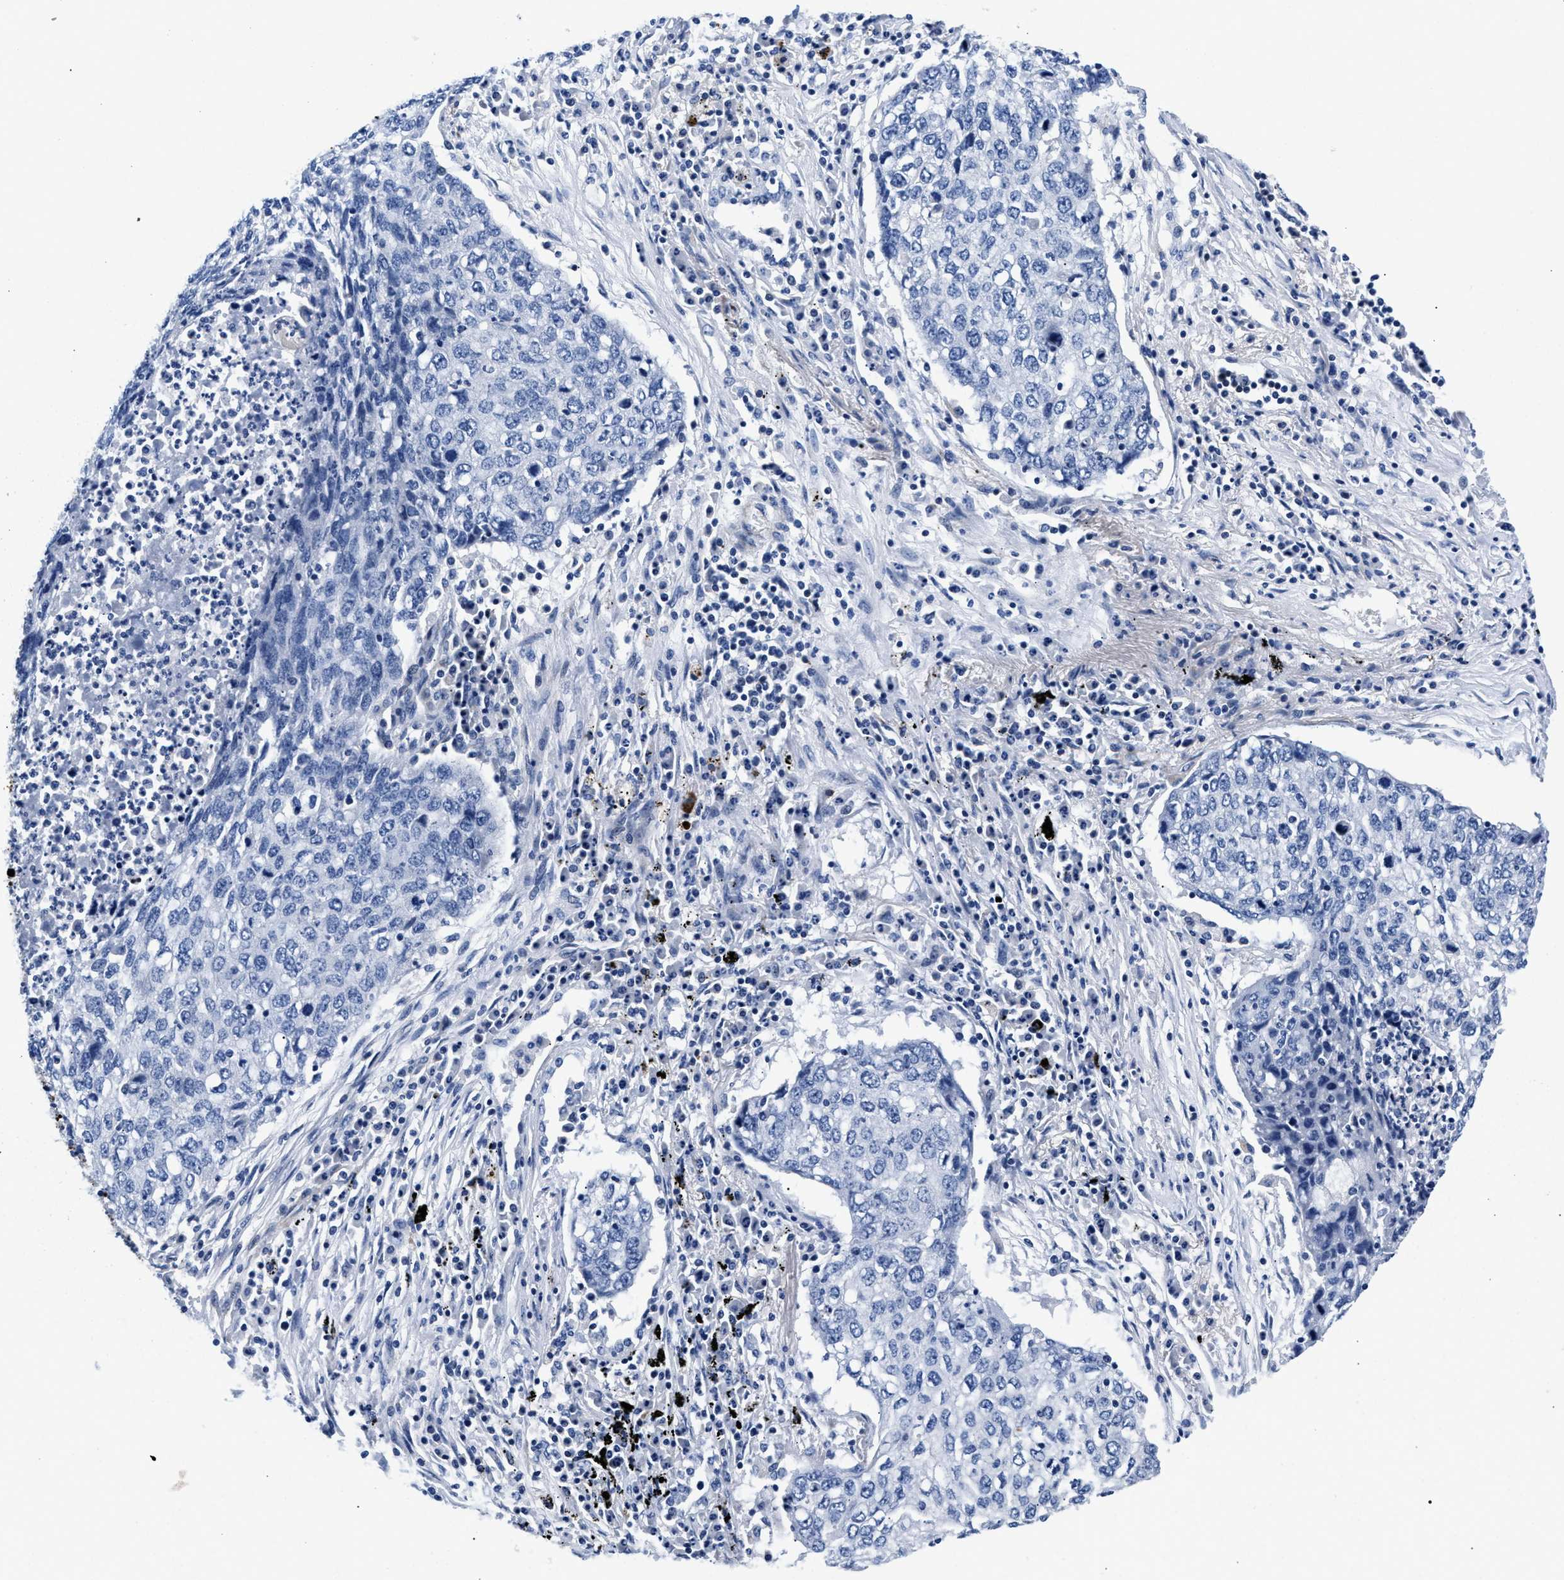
{"staining": {"intensity": "negative", "quantity": "none", "location": "none"}, "tissue": "lung cancer", "cell_type": "Tumor cells", "image_type": "cancer", "snomed": [{"axis": "morphology", "description": "Squamous cell carcinoma, NOS"}, {"axis": "topography", "description": "Lung"}], "caption": "DAB (3,3'-diaminobenzidine) immunohistochemical staining of human lung cancer demonstrates no significant positivity in tumor cells. Nuclei are stained in blue.", "gene": "P2RY4", "patient": {"sex": "female", "age": 63}}